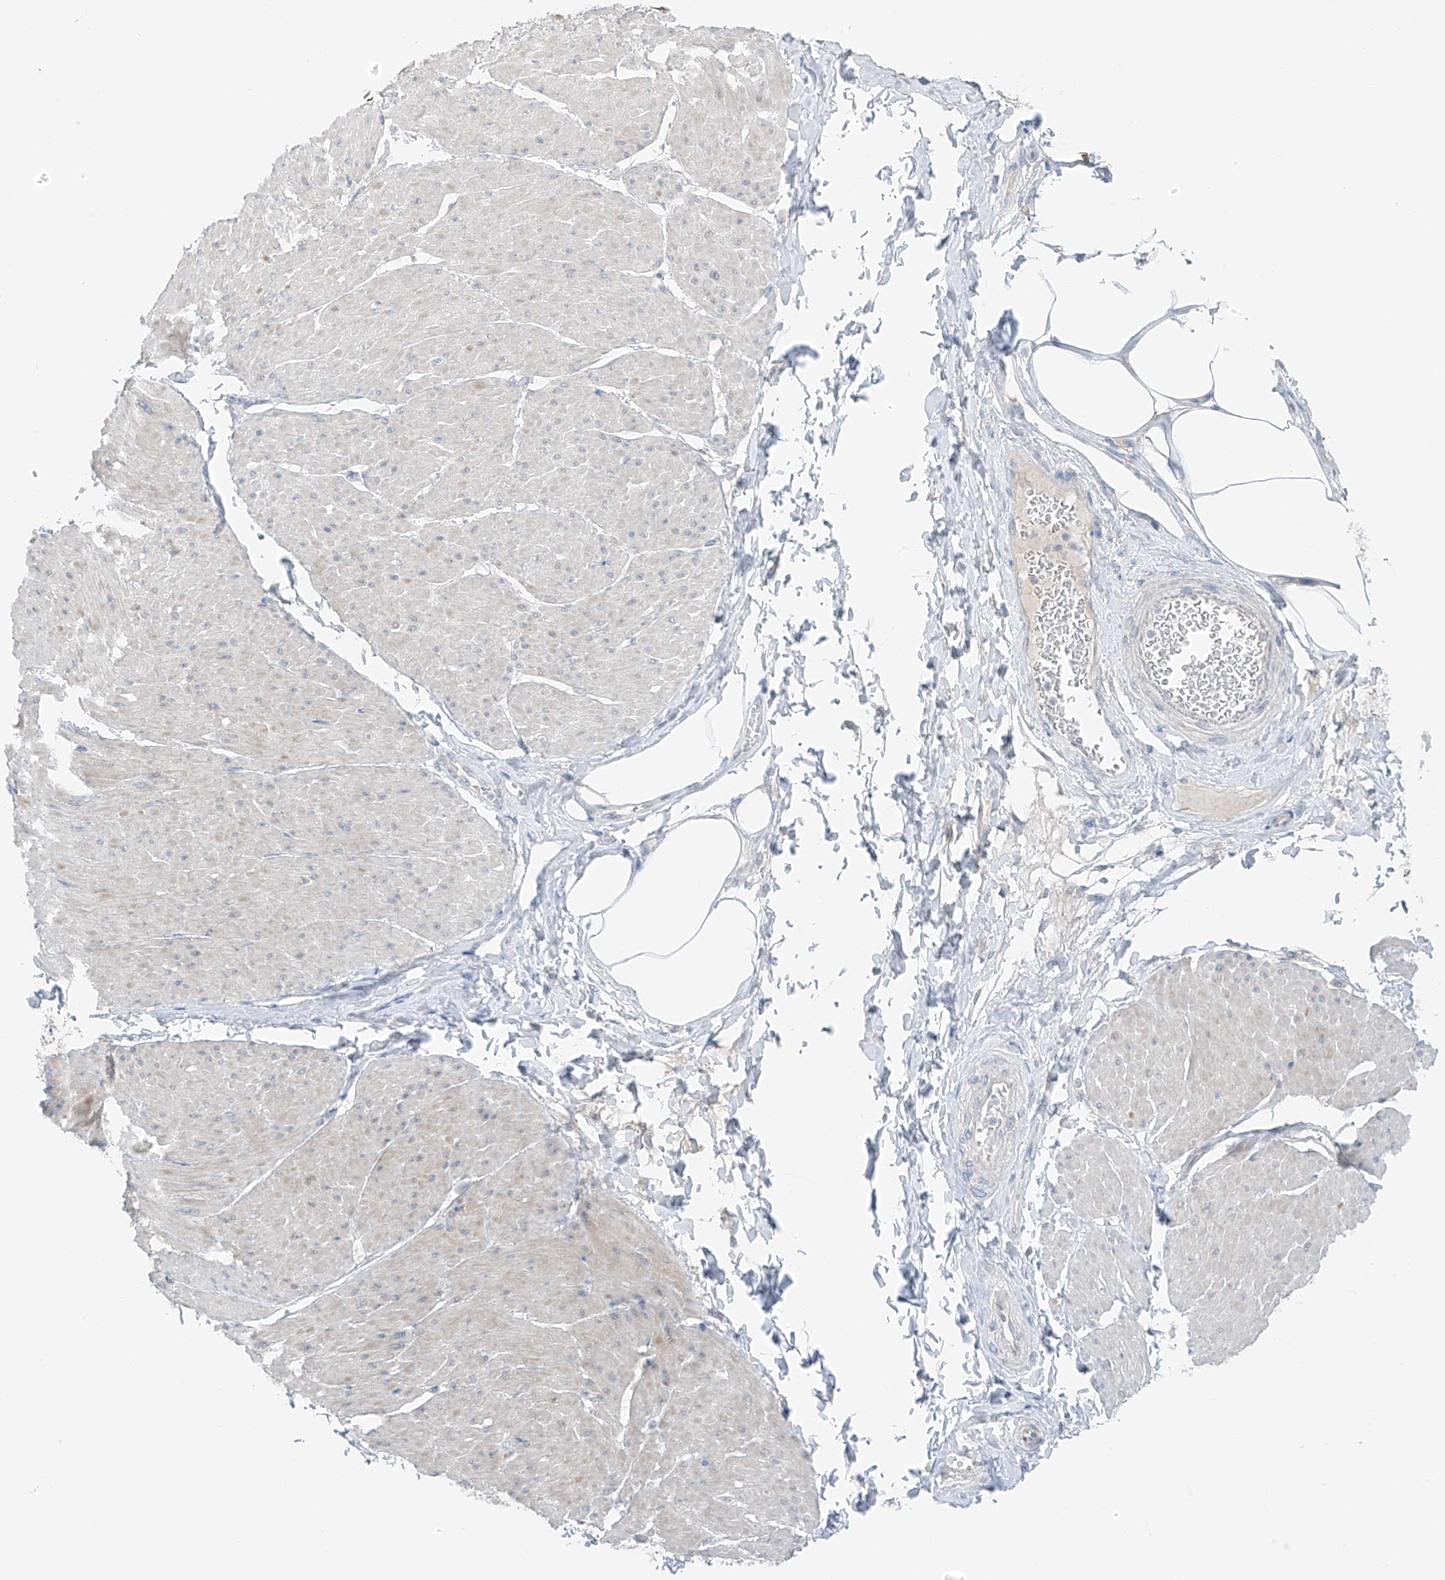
{"staining": {"intensity": "negative", "quantity": "none", "location": "none"}, "tissue": "smooth muscle", "cell_type": "Smooth muscle cells", "image_type": "normal", "snomed": [{"axis": "morphology", "description": "Urothelial carcinoma, High grade"}, {"axis": "topography", "description": "Urinary bladder"}], "caption": "High power microscopy histopathology image of an immunohistochemistry (IHC) image of unremarkable smooth muscle, revealing no significant positivity in smooth muscle cells. (DAB IHC with hematoxylin counter stain).", "gene": "NALCN", "patient": {"sex": "male", "age": 46}}